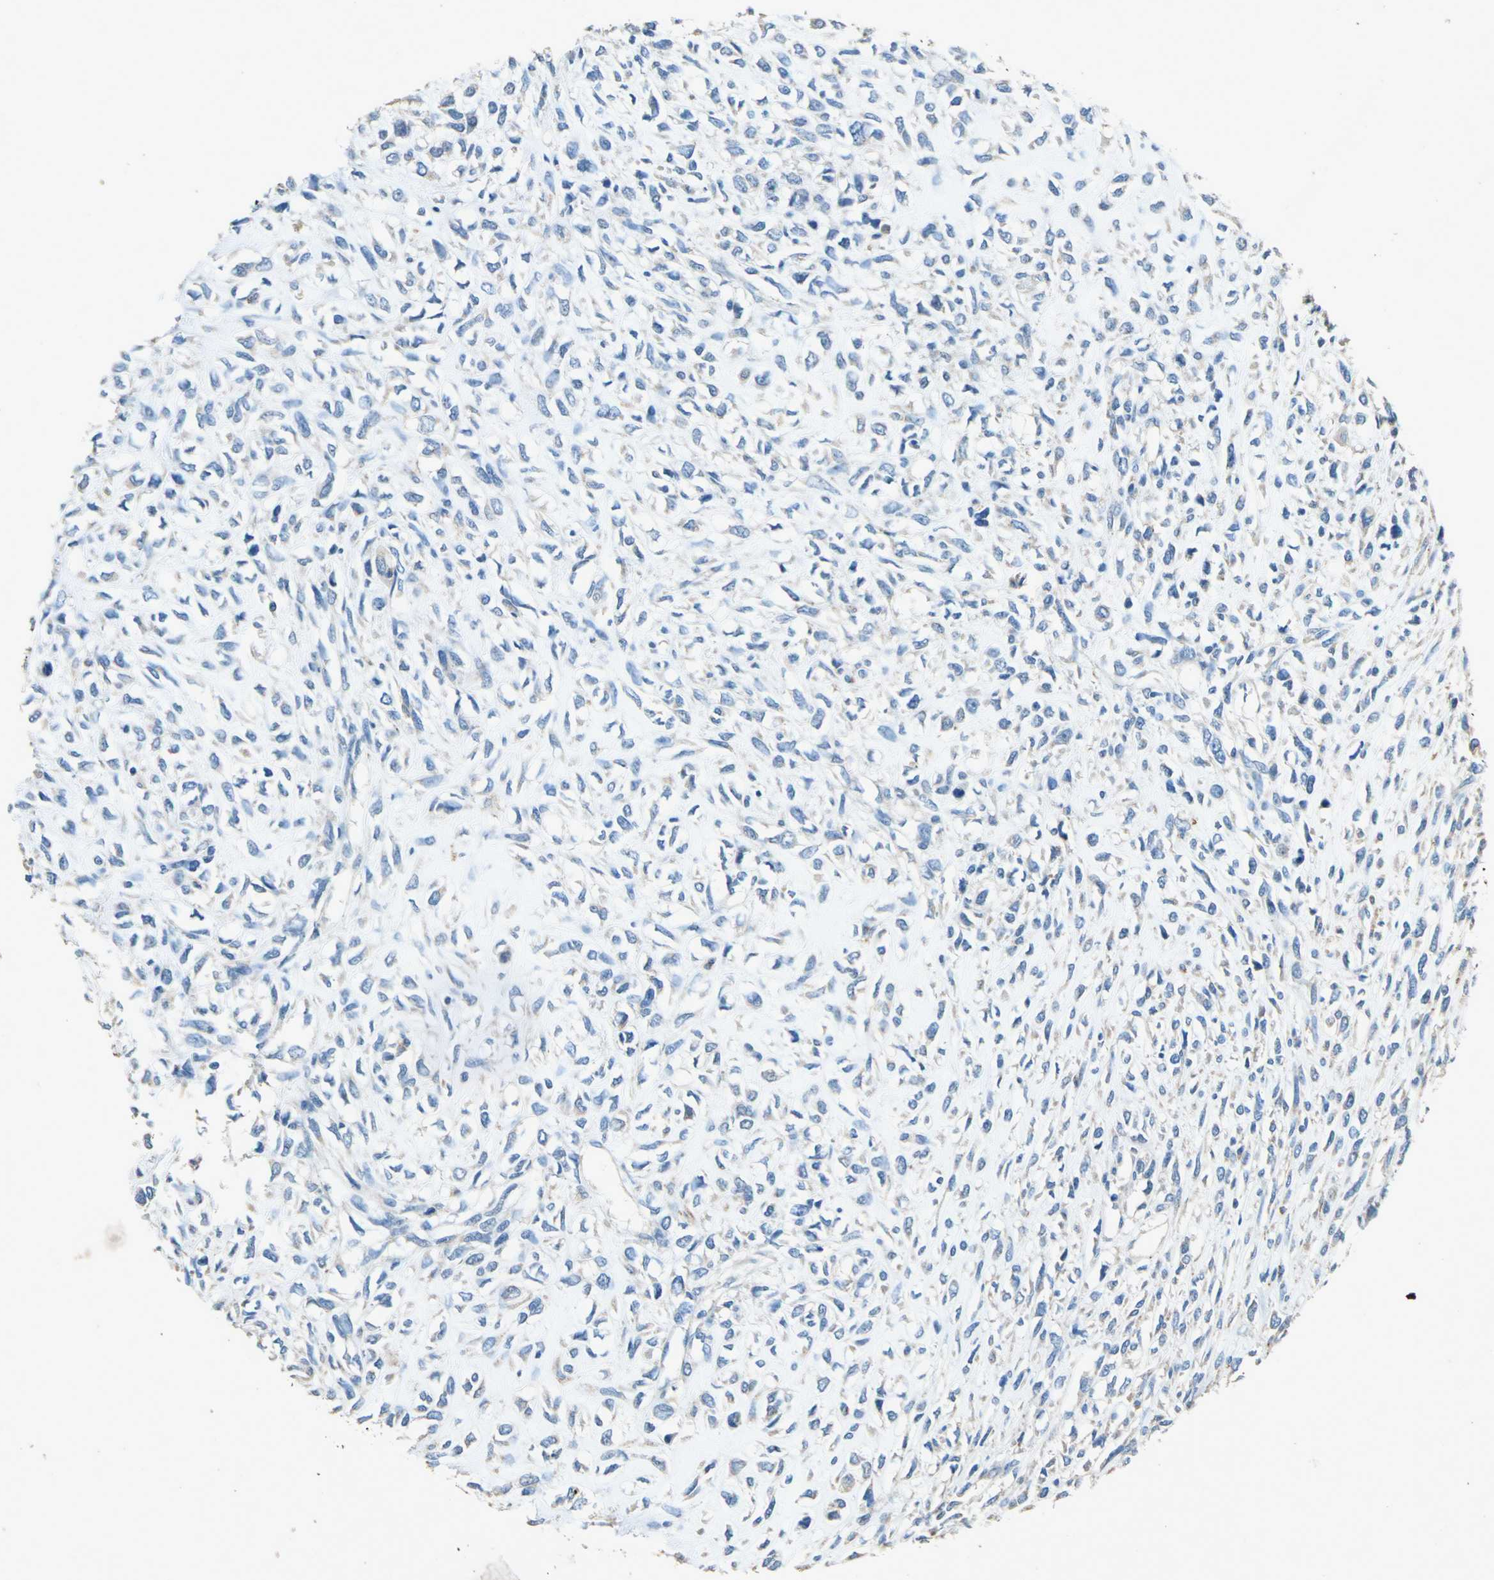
{"staining": {"intensity": "weak", "quantity": "25%-75%", "location": "cytoplasmic/membranous"}, "tissue": "head and neck cancer", "cell_type": "Tumor cells", "image_type": "cancer", "snomed": [{"axis": "morphology", "description": "Necrosis, NOS"}, {"axis": "morphology", "description": "Neoplasm, malignant, NOS"}, {"axis": "topography", "description": "Salivary gland"}, {"axis": "topography", "description": "Head-Neck"}], "caption": "Protein staining of neoplasm (malignant) (head and neck) tissue shows weak cytoplasmic/membranous positivity in about 25%-75% of tumor cells. (IHC, brightfield microscopy, high magnification).", "gene": "ADAMTS5", "patient": {"sex": "male", "age": 43}}